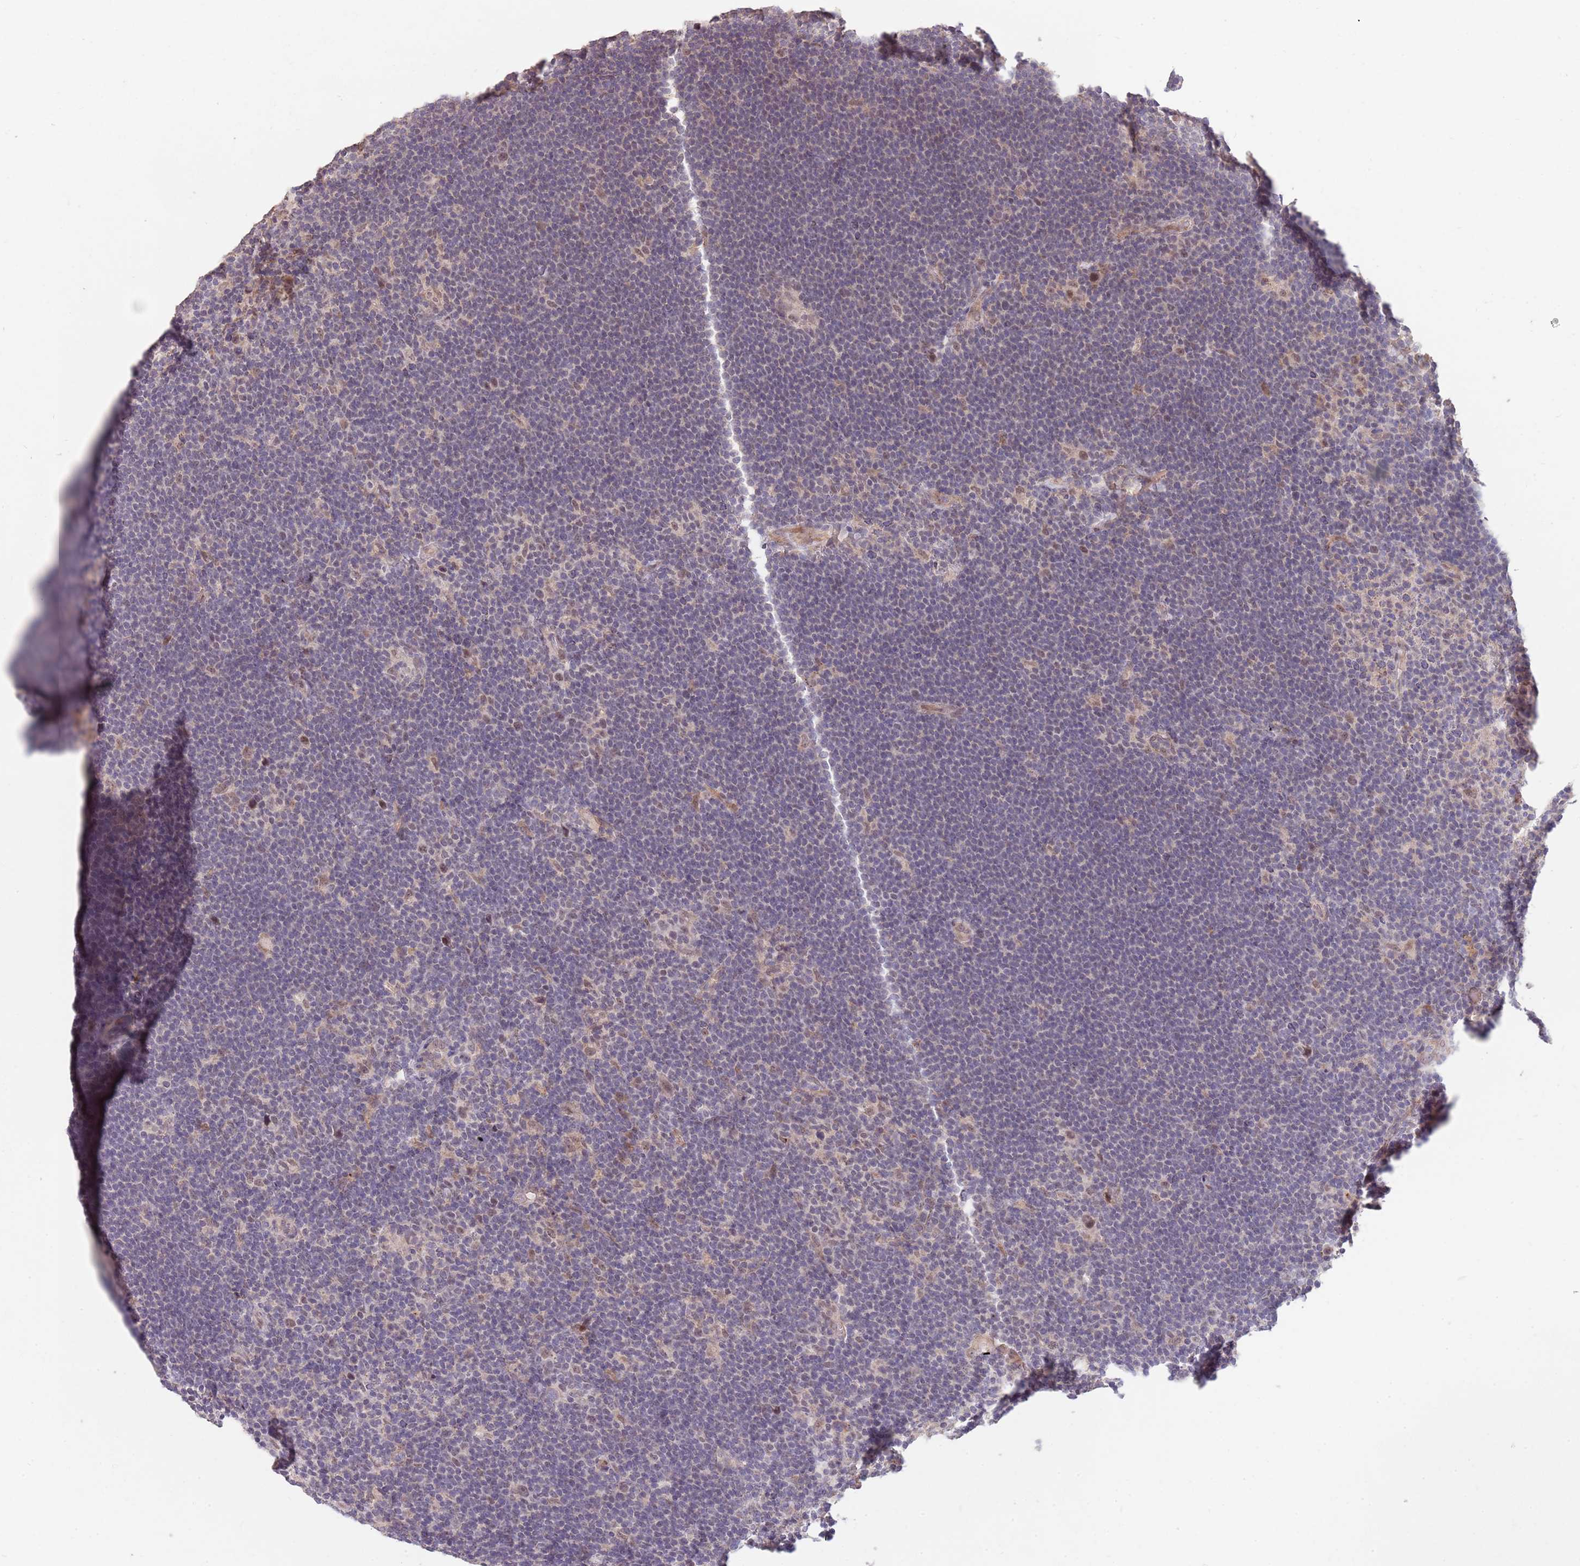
{"staining": {"intensity": "negative", "quantity": "none", "location": "none"}, "tissue": "lymphoma", "cell_type": "Tumor cells", "image_type": "cancer", "snomed": [{"axis": "morphology", "description": "Hodgkin's disease, NOS"}, {"axis": "topography", "description": "Lymph node"}], "caption": "Tumor cells show no significant expression in lymphoma. The staining is performed using DAB brown chromogen with nuclei counter-stained in using hematoxylin.", "gene": "MEI1", "patient": {"sex": "female", "age": 57}}